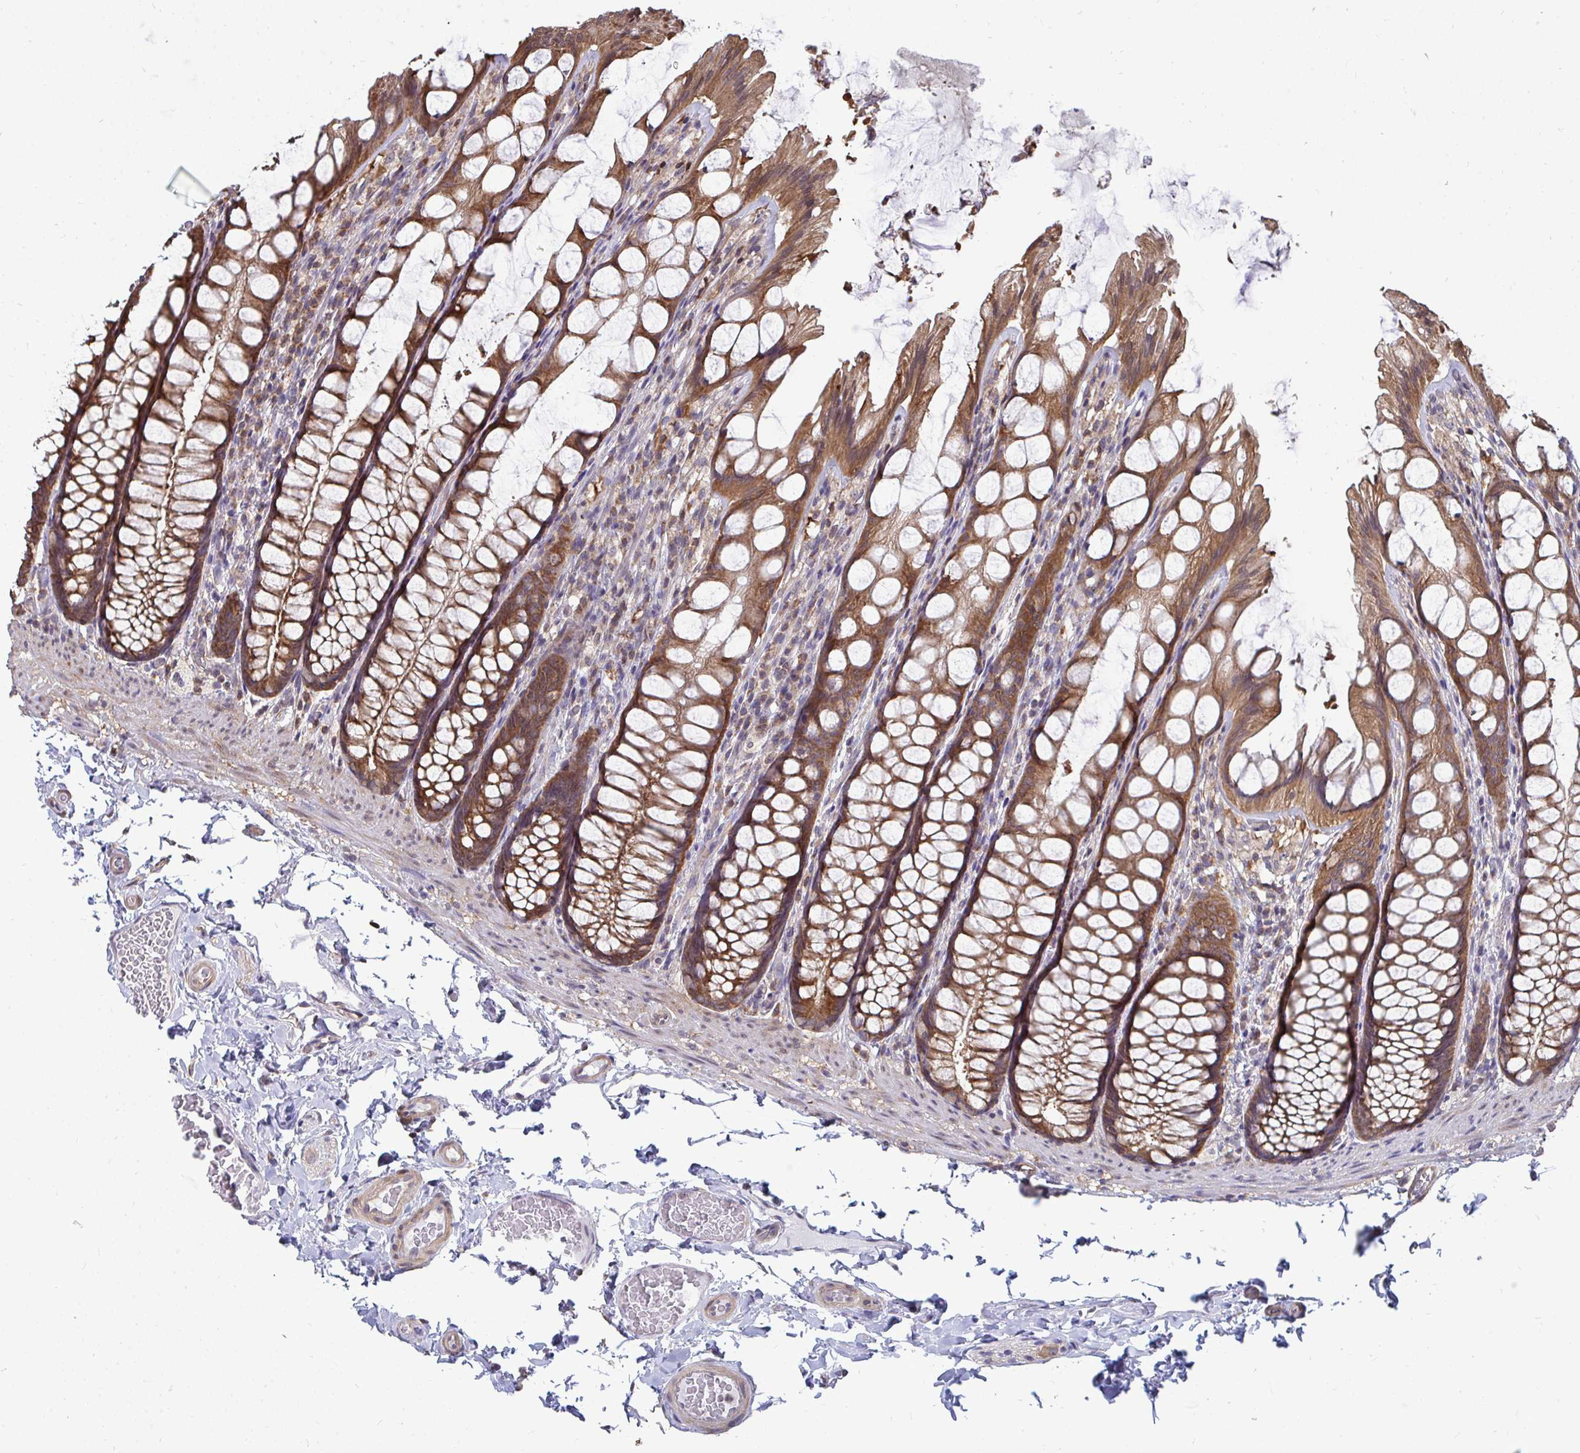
{"staining": {"intensity": "weak", "quantity": "25%-75%", "location": "cytoplasmic/membranous"}, "tissue": "colon", "cell_type": "Endothelial cells", "image_type": "normal", "snomed": [{"axis": "morphology", "description": "Normal tissue, NOS"}, {"axis": "topography", "description": "Colon"}], "caption": "The image exhibits immunohistochemical staining of normal colon. There is weak cytoplasmic/membranous expression is seen in approximately 25%-75% of endothelial cells.", "gene": "DNAJA2", "patient": {"sex": "male", "age": 47}}